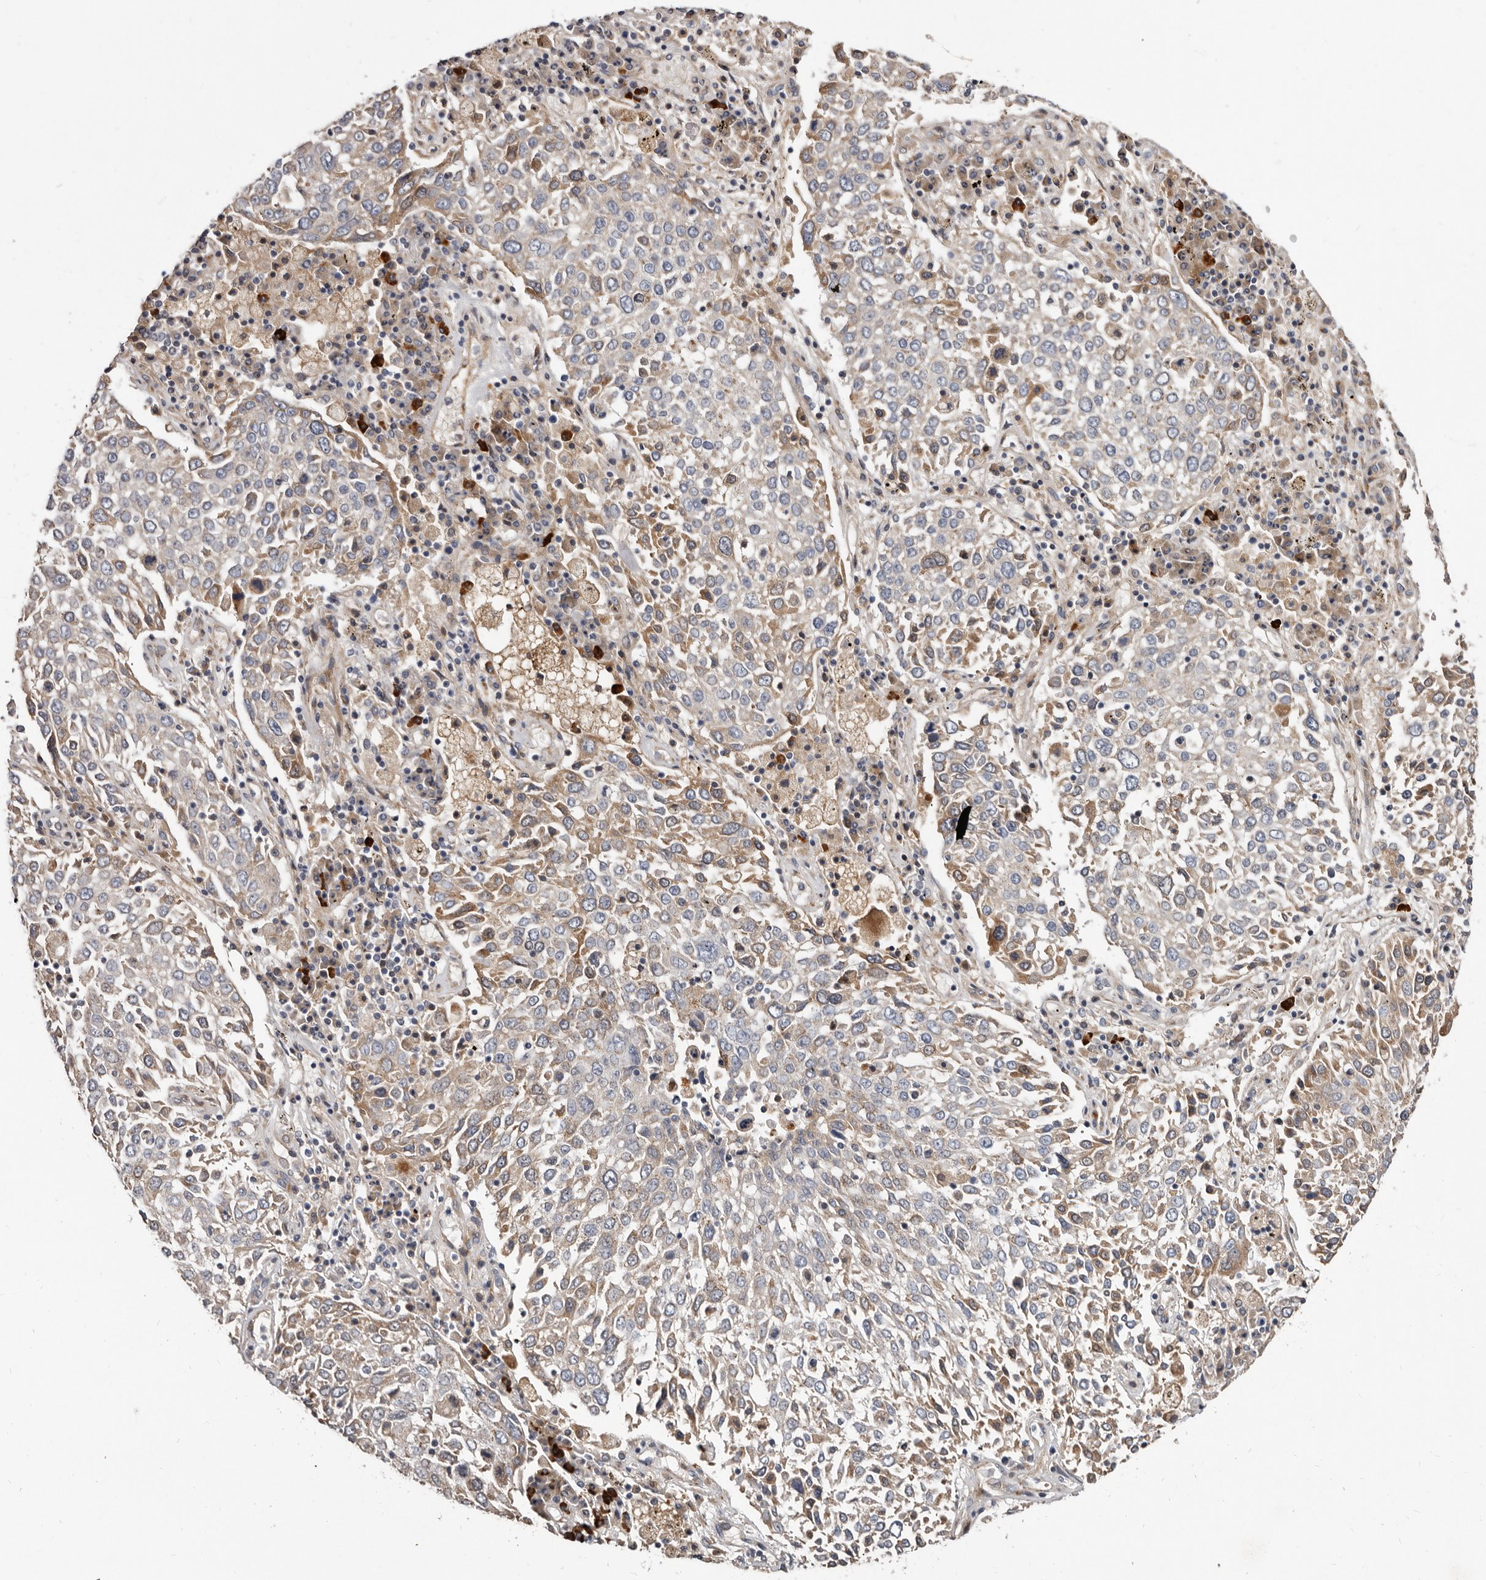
{"staining": {"intensity": "weak", "quantity": "25%-75%", "location": "cytoplasmic/membranous"}, "tissue": "lung cancer", "cell_type": "Tumor cells", "image_type": "cancer", "snomed": [{"axis": "morphology", "description": "Squamous cell carcinoma, NOS"}, {"axis": "topography", "description": "Lung"}], "caption": "A brown stain highlights weak cytoplasmic/membranous expression of a protein in human lung cancer tumor cells. The protein of interest is stained brown, and the nuclei are stained in blue (DAB IHC with brightfield microscopy, high magnification).", "gene": "ASIC5", "patient": {"sex": "male", "age": 65}}